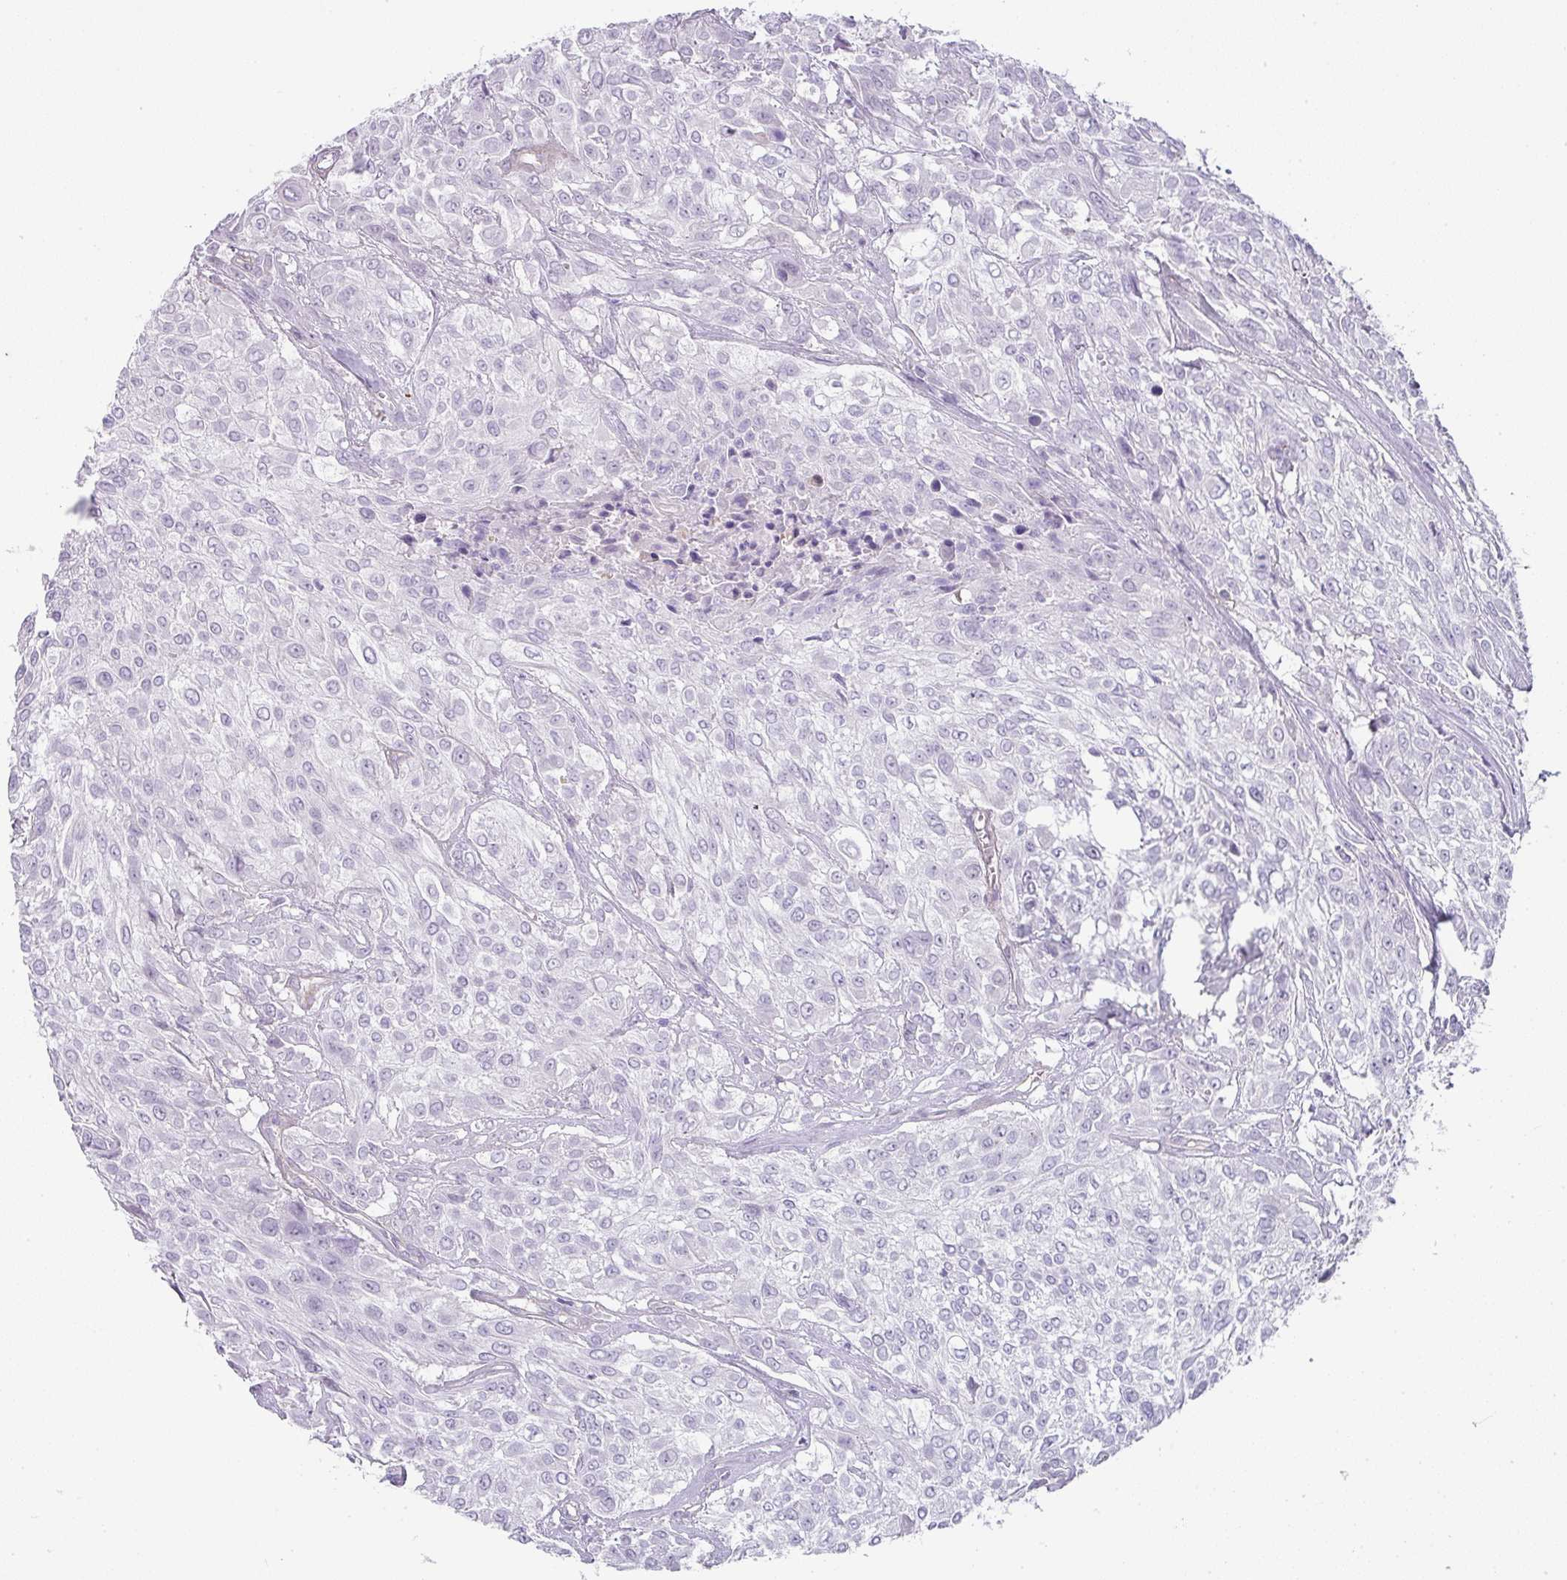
{"staining": {"intensity": "negative", "quantity": "none", "location": "none"}, "tissue": "urothelial cancer", "cell_type": "Tumor cells", "image_type": "cancer", "snomed": [{"axis": "morphology", "description": "Urothelial carcinoma, High grade"}, {"axis": "topography", "description": "Urinary bladder"}], "caption": "Tumor cells are negative for protein expression in human high-grade urothelial carcinoma.", "gene": "OR52N1", "patient": {"sex": "male", "age": 57}}